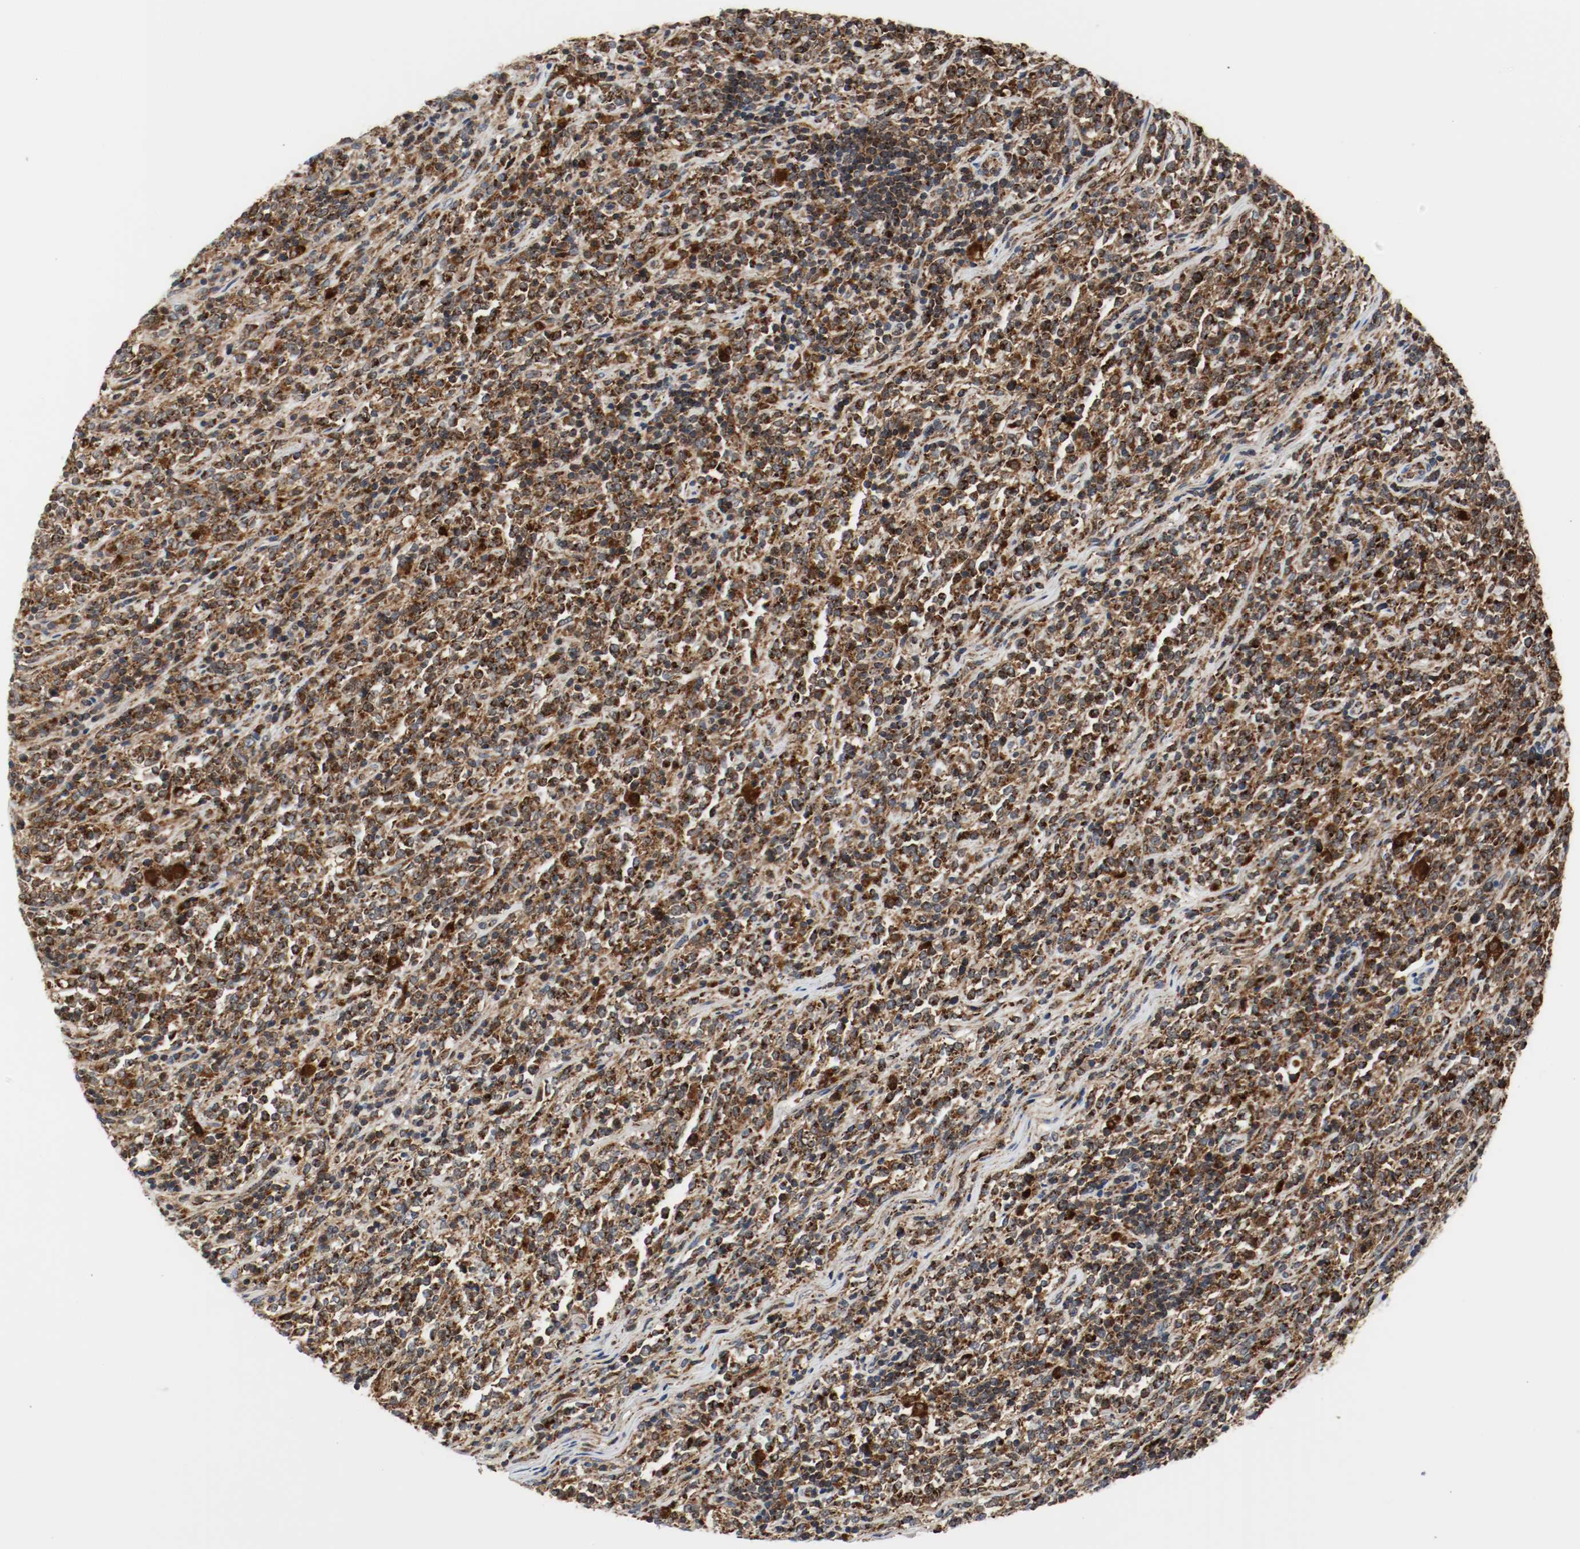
{"staining": {"intensity": "strong", "quantity": ">75%", "location": "cytoplasmic/membranous"}, "tissue": "lymphoma", "cell_type": "Tumor cells", "image_type": "cancer", "snomed": [{"axis": "morphology", "description": "Malignant lymphoma, non-Hodgkin's type, High grade"}, {"axis": "topography", "description": "Soft tissue"}], "caption": "High-grade malignant lymphoma, non-Hodgkin's type stained with a brown dye reveals strong cytoplasmic/membranous positive positivity in approximately >75% of tumor cells.", "gene": "TXNRD1", "patient": {"sex": "male", "age": 18}}